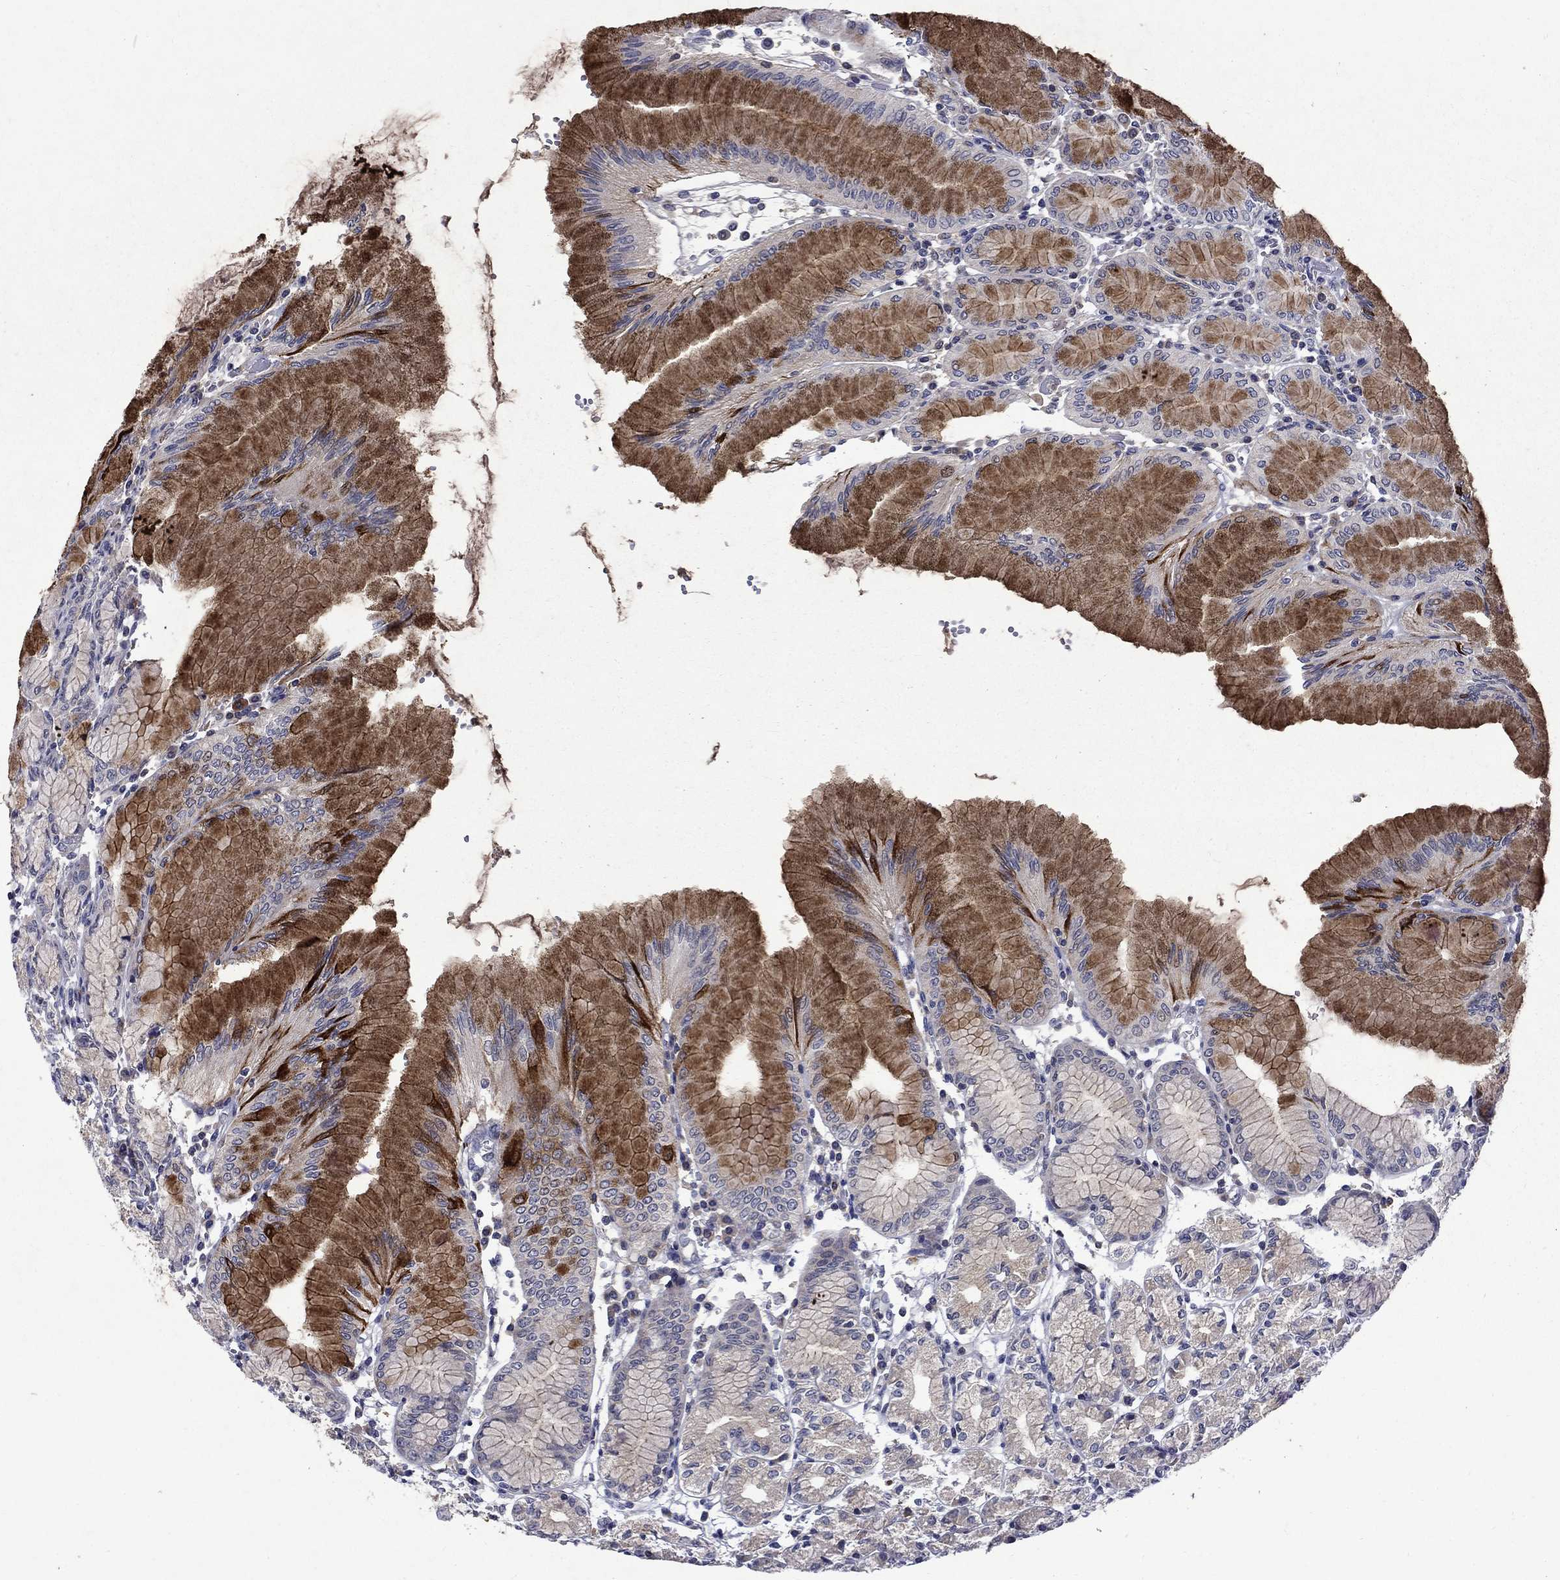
{"staining": {"intensity": "moderate", "quantity": "<25%", "location": "cytoplasmic/membranous"}, "tissue": "stomach", "cell_type": "Glandular cells", "image_type": "normal", "snomed": [{"axis": "morphology", "description": "Normal tissue, NOS"}, {"axis": "topography", "description": "Skeletal muscle"}, {"axis": "topography", "description": "Stomach"}], "caption": "A brown stain highlights moderate cytoplasmic/membranous positivity of a protein in glandular cells of normal stomach. The staining was performed using DAB, with brown indicating positive protein expression. Nuclei are stained blue with hematoxylin.", "gene": "STAB2", "patient": {"sex": "female", "age": 57}}